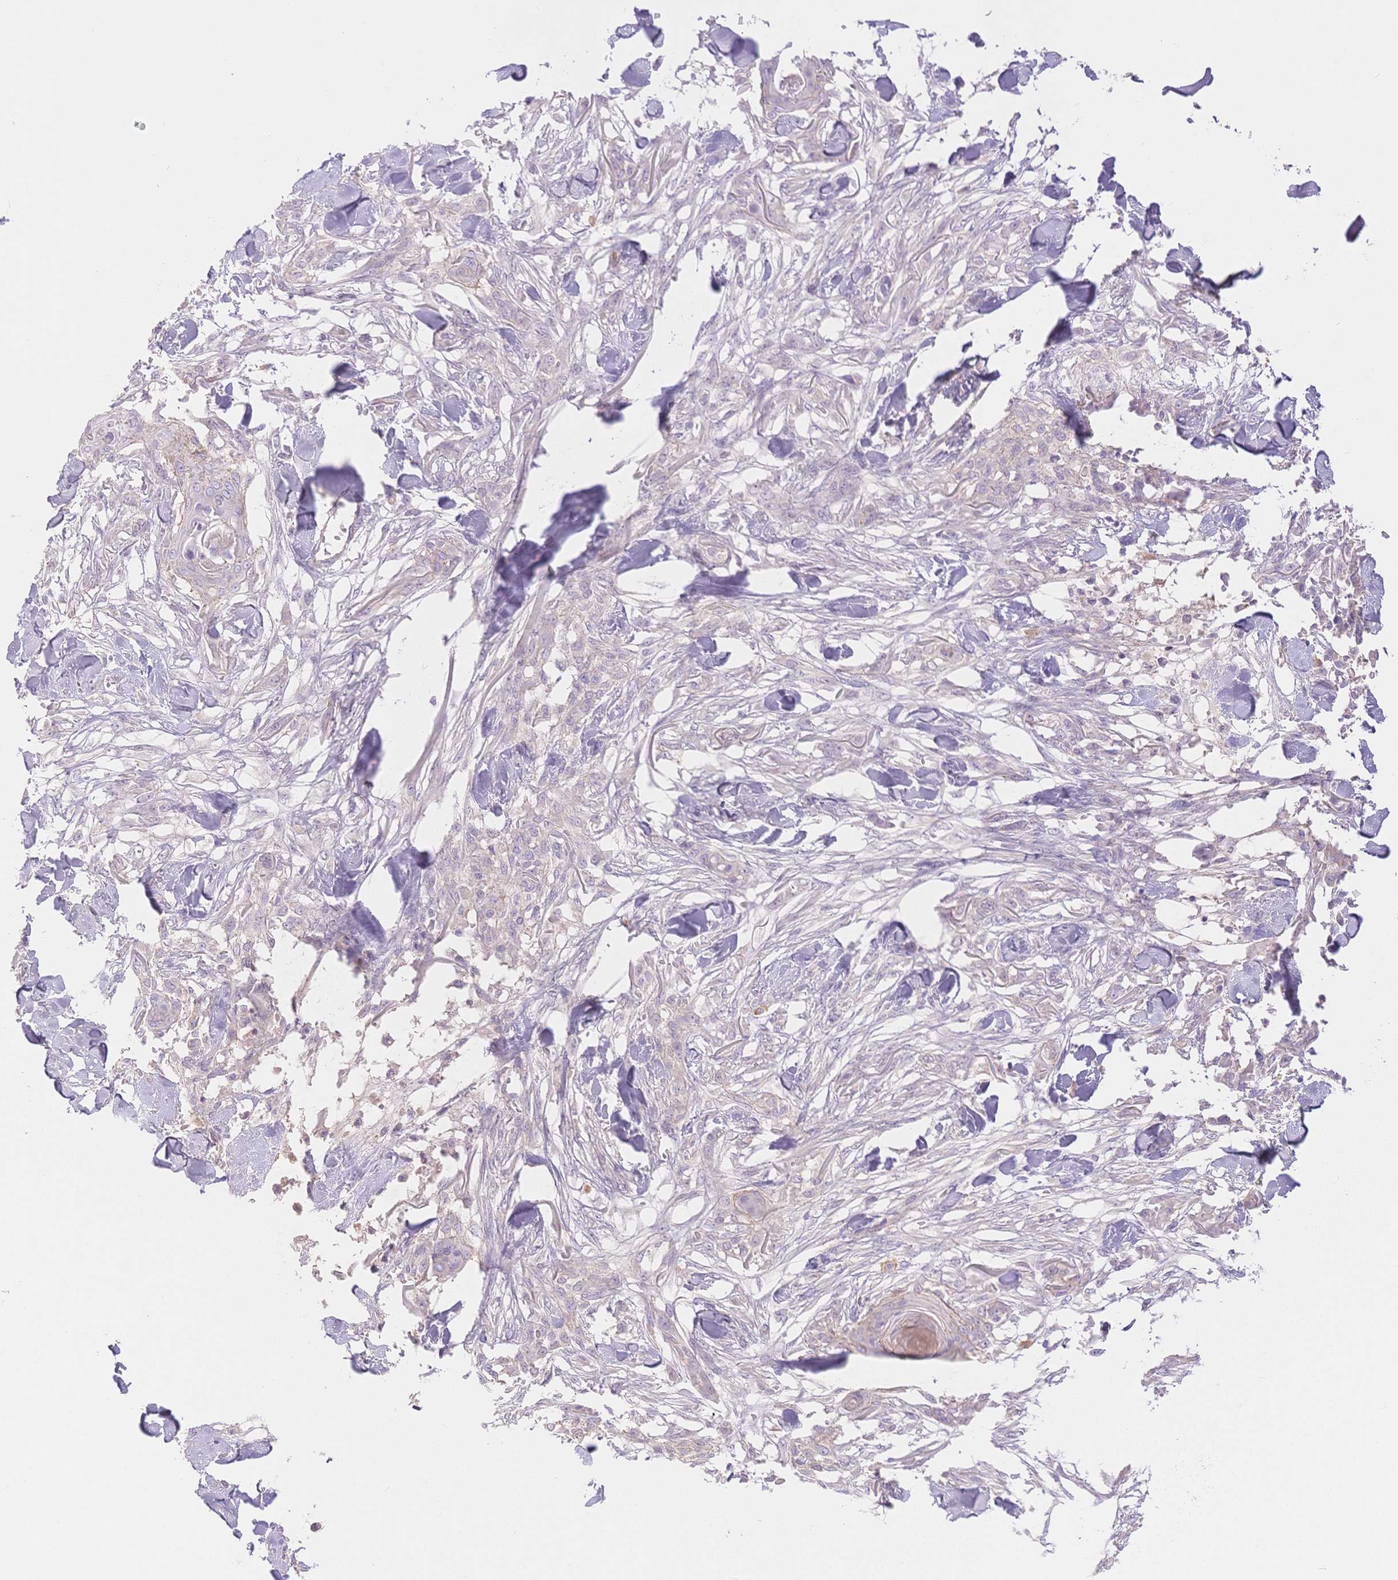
{"staining": {"intensity": "negative", "quantity": "none", "location": "none"}, "tissue": "skin cancer", "cell_type": "Tumor cells", "image_type": "cancer", "snomed": [{"axis": "morphology", "description": "Squamous cell carcinoma, NOS"}, {"axis": "topography", "description": "Skin"}], "caption": "Immunohistochemical staining of human squamous cell carcinoma (skin) displays no significant staining in tumor cells.", "gene": "WDR54", "patient": {"sex": "female", "age": 59}}